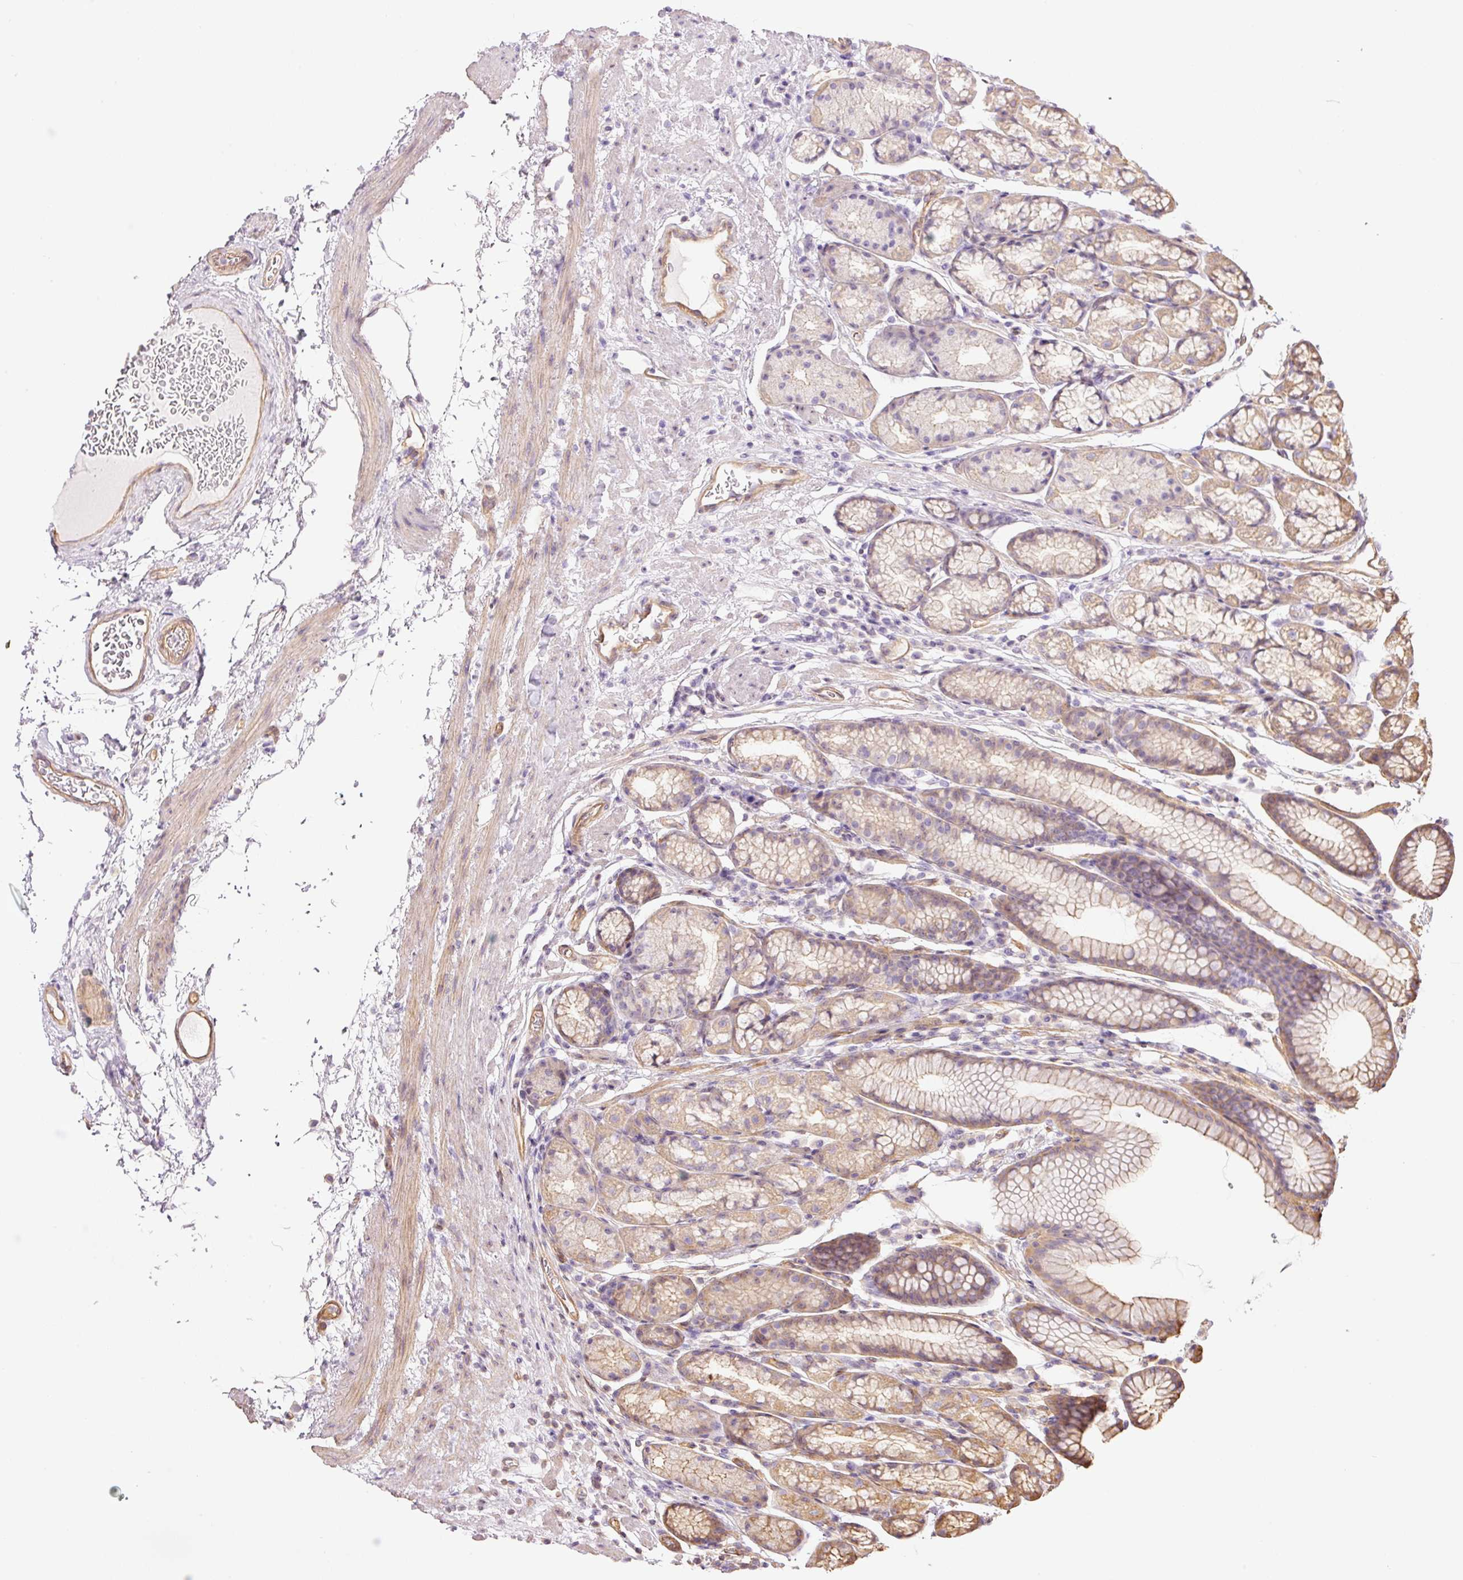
{"staining": {"intensity": "moderate", "quantity": "25%-75%", "location": "cytoplasmic/membranous"}, "tissue": "stomach", "cell_type": "Glandular cells", "image_type": "normal", "snomed": [{"axis": "morphology", "description": "Normal tissue, NOS"}, {"axis": "topography", "description": "Stomach, lower"}], "caption": "A photomicrograph showing moderate cytoplasmic/membranous expression in approximately 25%-75% of glandular cells in normal stomach, as visualized by brown immunohistochemical staining.", "gene": "PPP1R1B", "patient": {"sex": "male", "age": 67}}